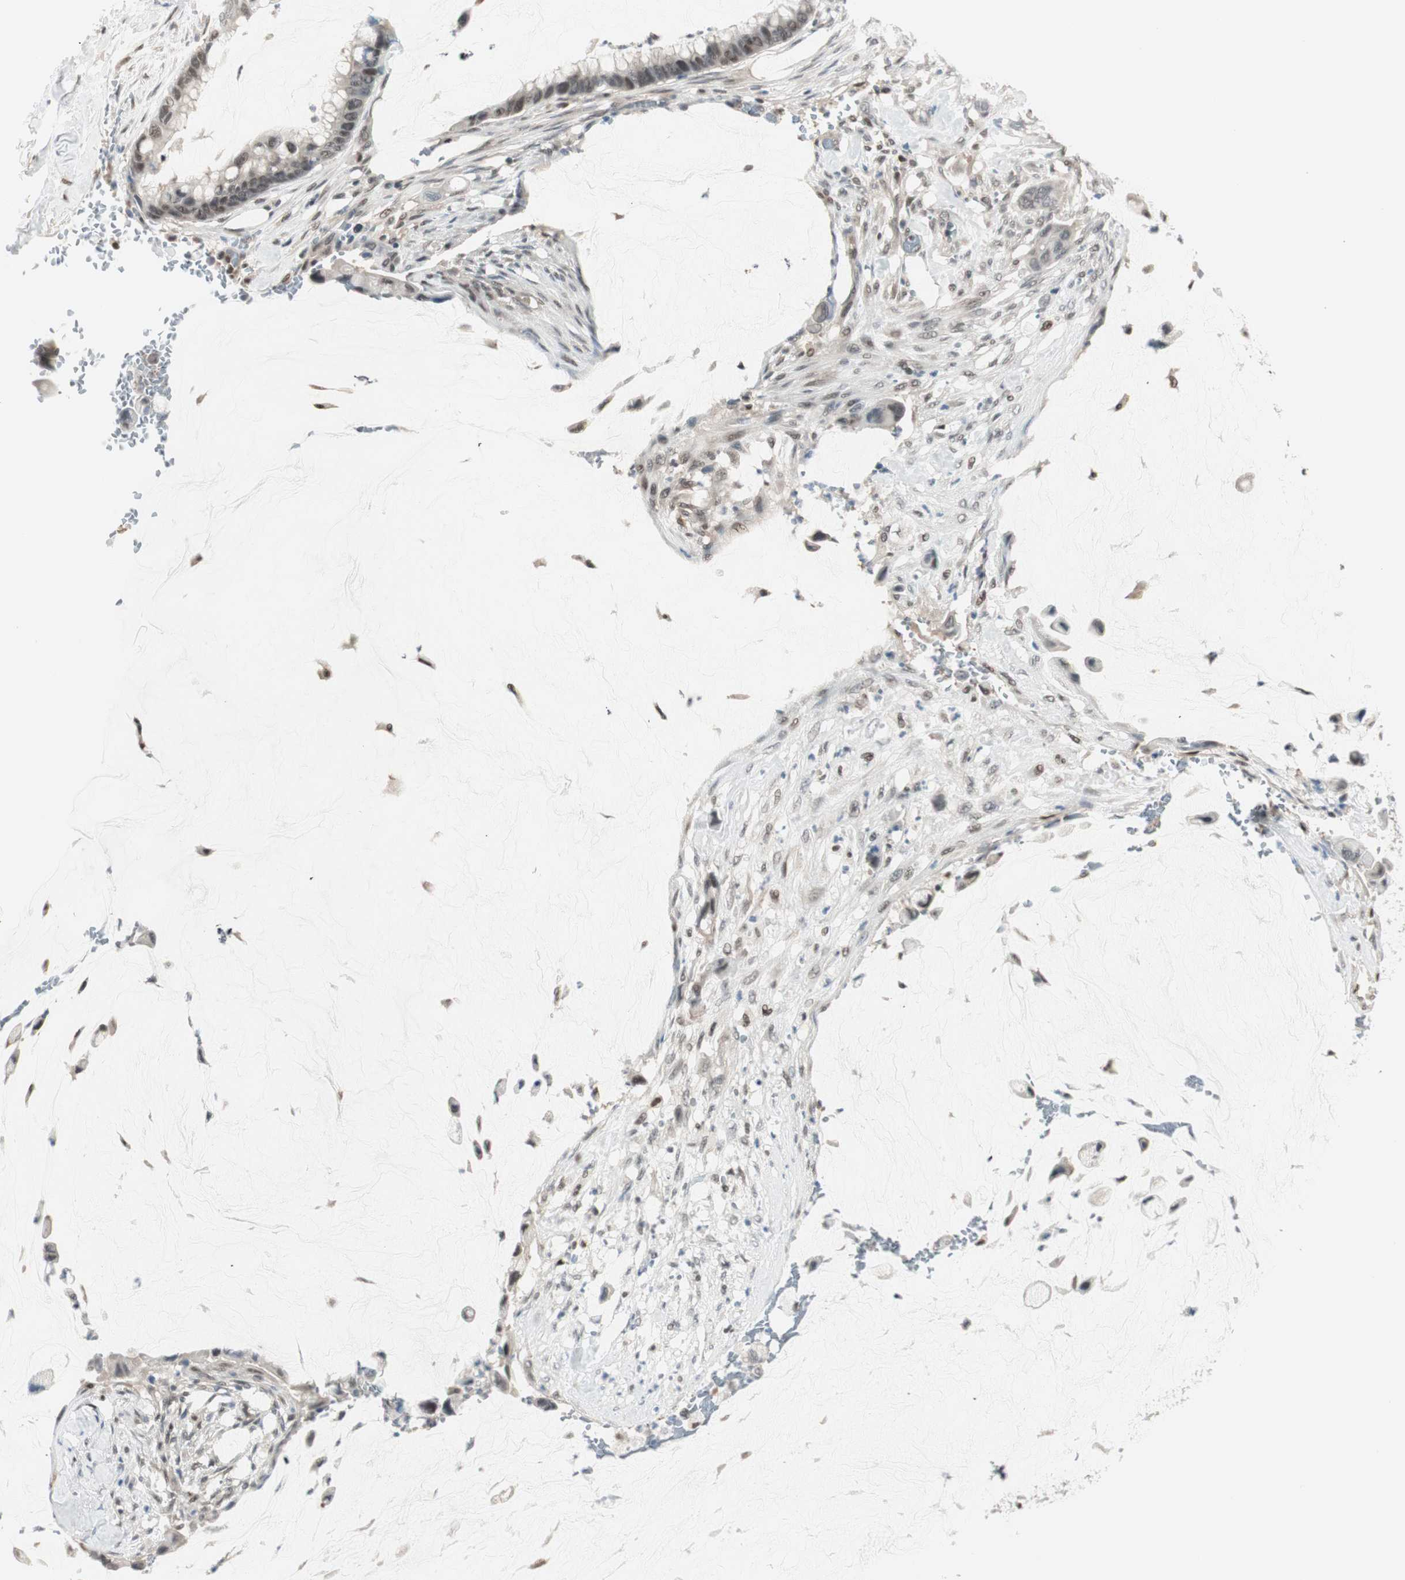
{"staining": {"intensity": "moderate", "quantity": "25%-75%", "location": "nuclear"}, "tissue": "pancreatic cancer", "cell_type": "Tumor cells", "image_type": "cancer", "snomed": [{"axis": "morphology", "description": "Adenocarcinoma, NOS"}, {"axis": "topography", "description": "Pancreas"}], "caption": "Immunohistochemical staining of human adenocarcinoma (pancreatic) reveals medium levels of moderate nuclear protein staining in about 25%-75% of tumor cells.", "gene": "LONP2", "patient": {"sex": "male", "age": 41}}